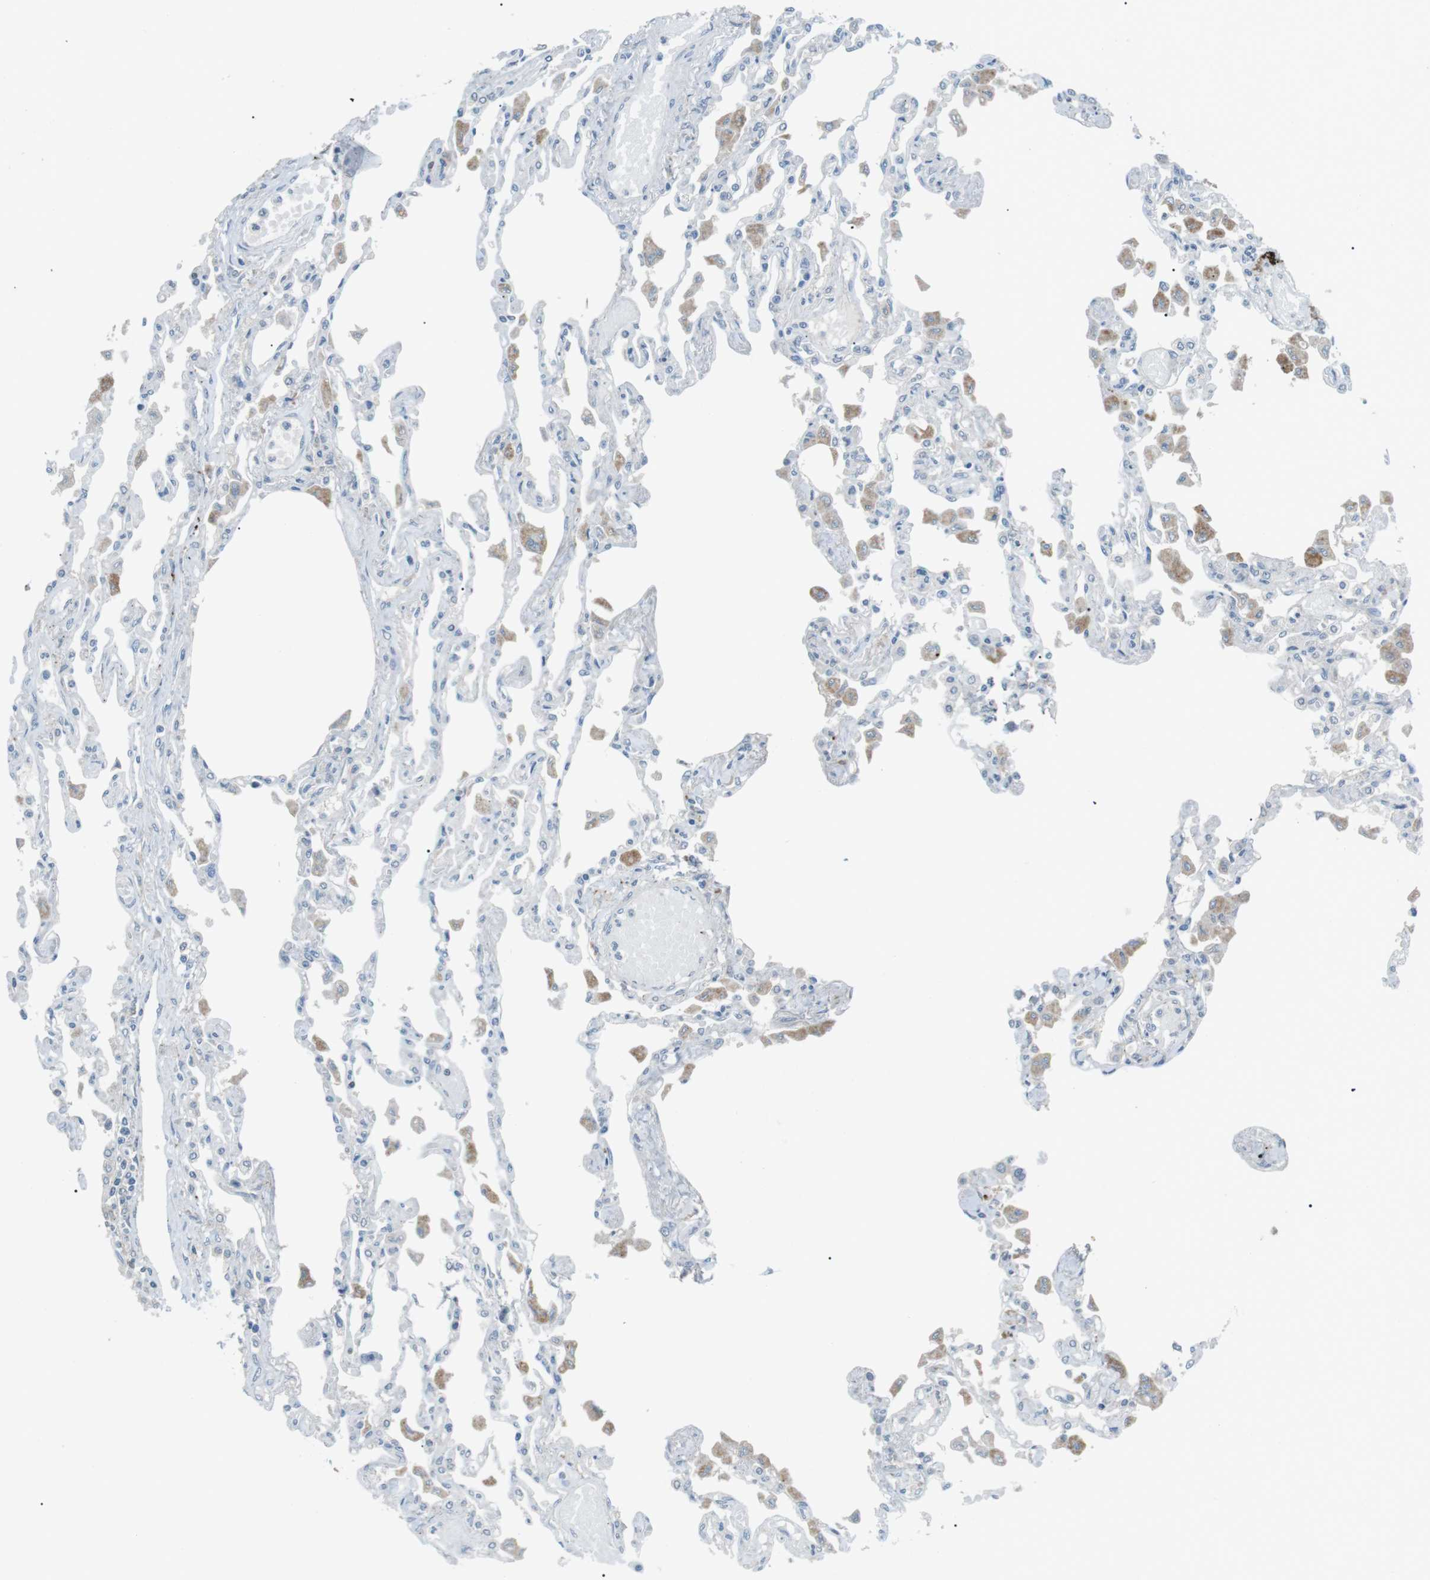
{"staining": {"intensity": "negative", "quantity": "none", "location": "none"}, "tissue": "lung", "cell_type": "Alveolar cells", "image_type": "normal", "snomed": [{"axis": "morphology", "description": "Normal tissue, NOS"}, {"axis": "topography", "description": "Bronchus"}, {"axis": "topography", "description": "Lung"}], "caption": "The photomicrograph demonstrates no staining of alveolar cells in benign lung.", "gene": "FCRLA", "patient": {"sex": "female", "age": 49}}